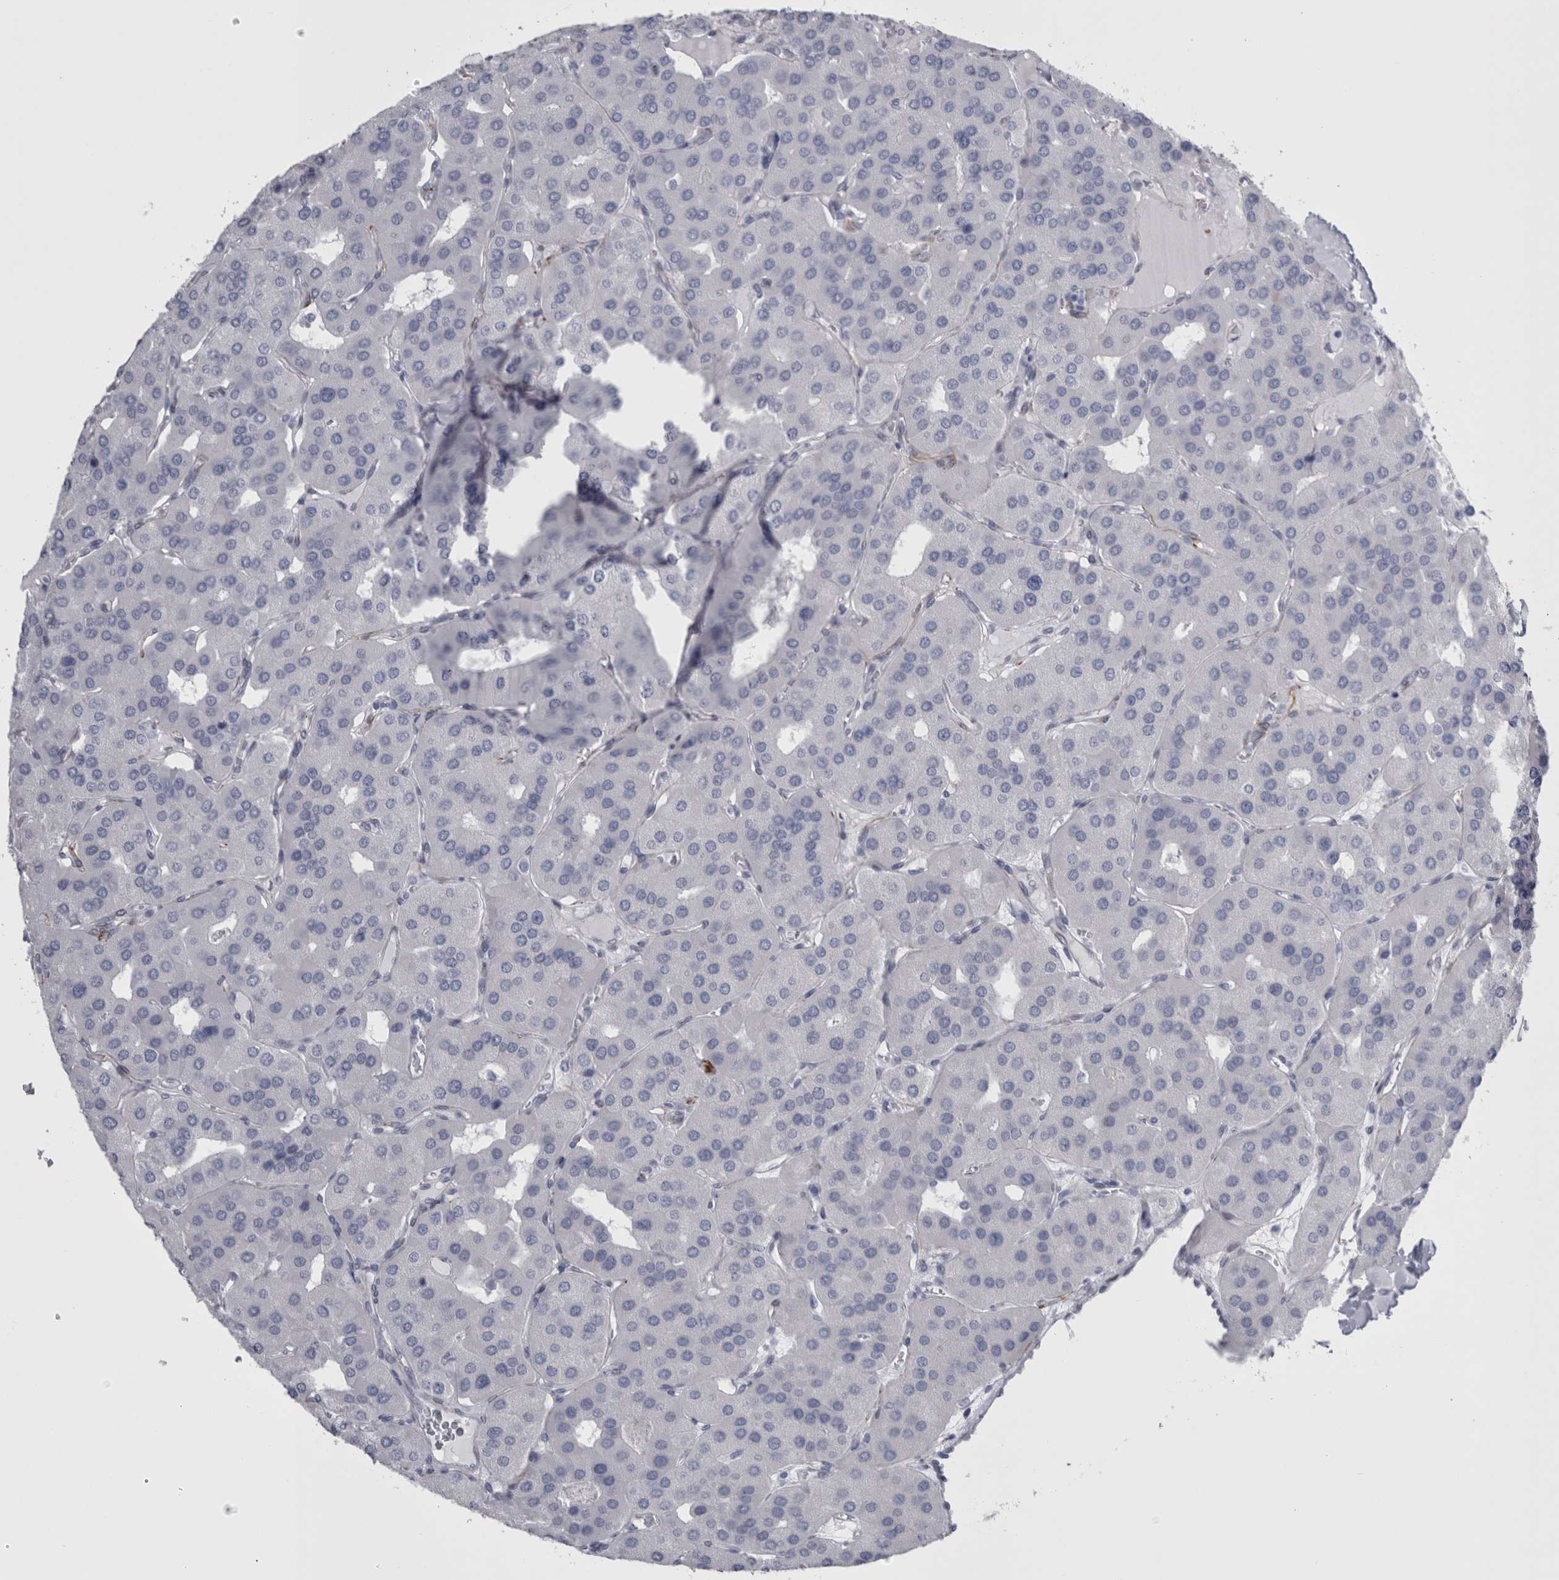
{"staining": {"intensity": "negative", "quantity": "none", "location": "none"}, "tissue": "parathyroid gland", "cell_type": "Glandular cells", "image_type": "normal", "snomed": [{"axis": "morphology", "description": "Normal tissue, NOS"}, {"axis": "morphology", "description": "Adenoma, NOS"}, {"axis": "topography", "description": "Parathyroid gland"}], "caption": "High magnification brightfield microscopy of normal parathyroid gland stained with DAB (brown) and counterstained with hematoxylin (blue): glandular cells show no significant staining. Brightfield microscopy of immunohistochemistry (IHC) stained with DAB (3,3'-diaminobenzidine) (brown) and hematoxylin (blue), captured at high magnification.", "gene": "VWDE", "patient": {"sex": "female", "age": 86}}